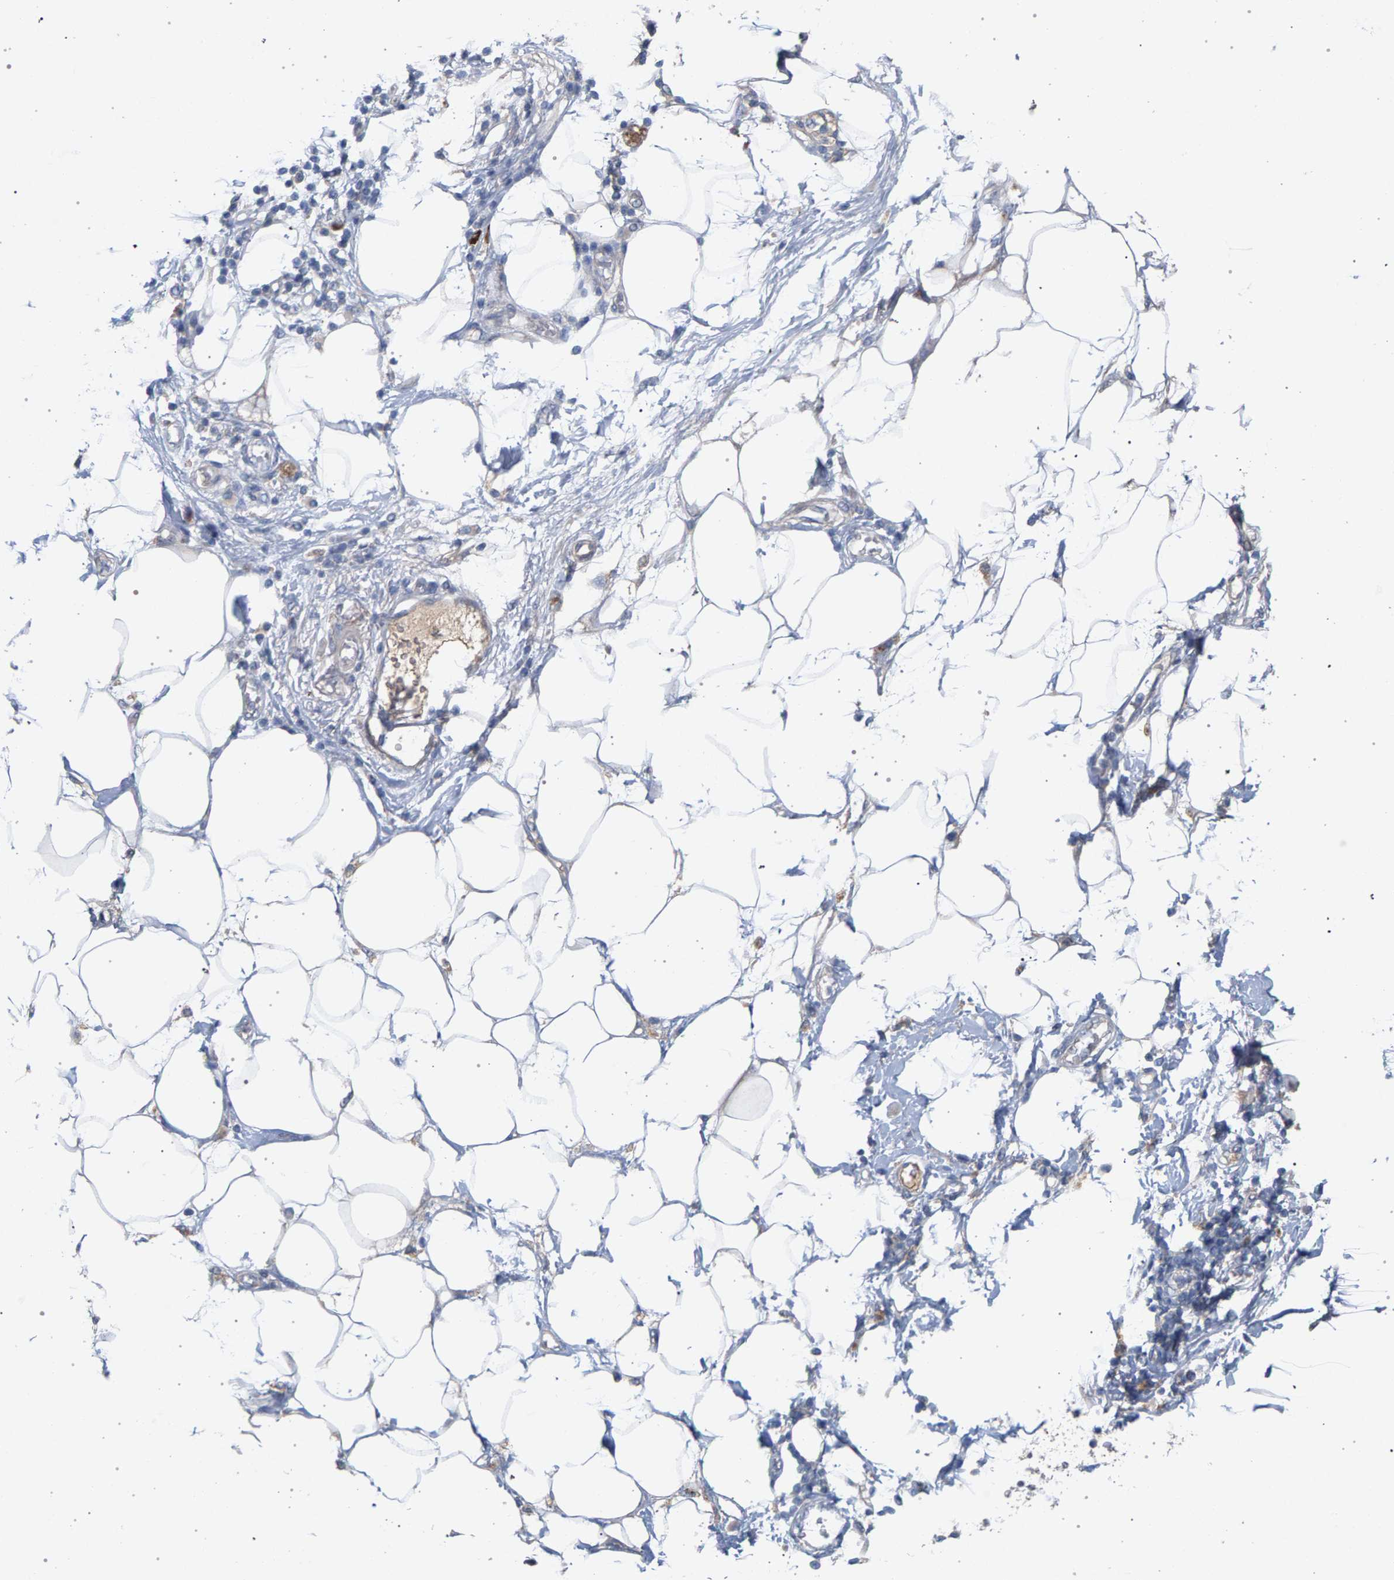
{"staining": {"intensity": "negative", "quantity": "none", "location": "none"}, "tissue": "adipose tissue", "cell_type": "Adipocytes", "image_type": "normal", "snomed": [{"axis": "morphology", "description": "Normal tissue, NOS"}, {"axis": "morphology", "description": "Adenocarcinoma, NOS"}, {"axis": "topography", "description": "Duodenum"}, {"axis": "topography", "description": "Peripheral nerve tissue"}], "caption": "High power microscopy micrograph of an immunohistochemistry (IHC) image of benign adipose tissue, revealing no significant positivity in adipocytes.", "gene": "MAMDC2", "patient": {"sex": "female", "age": 60}}